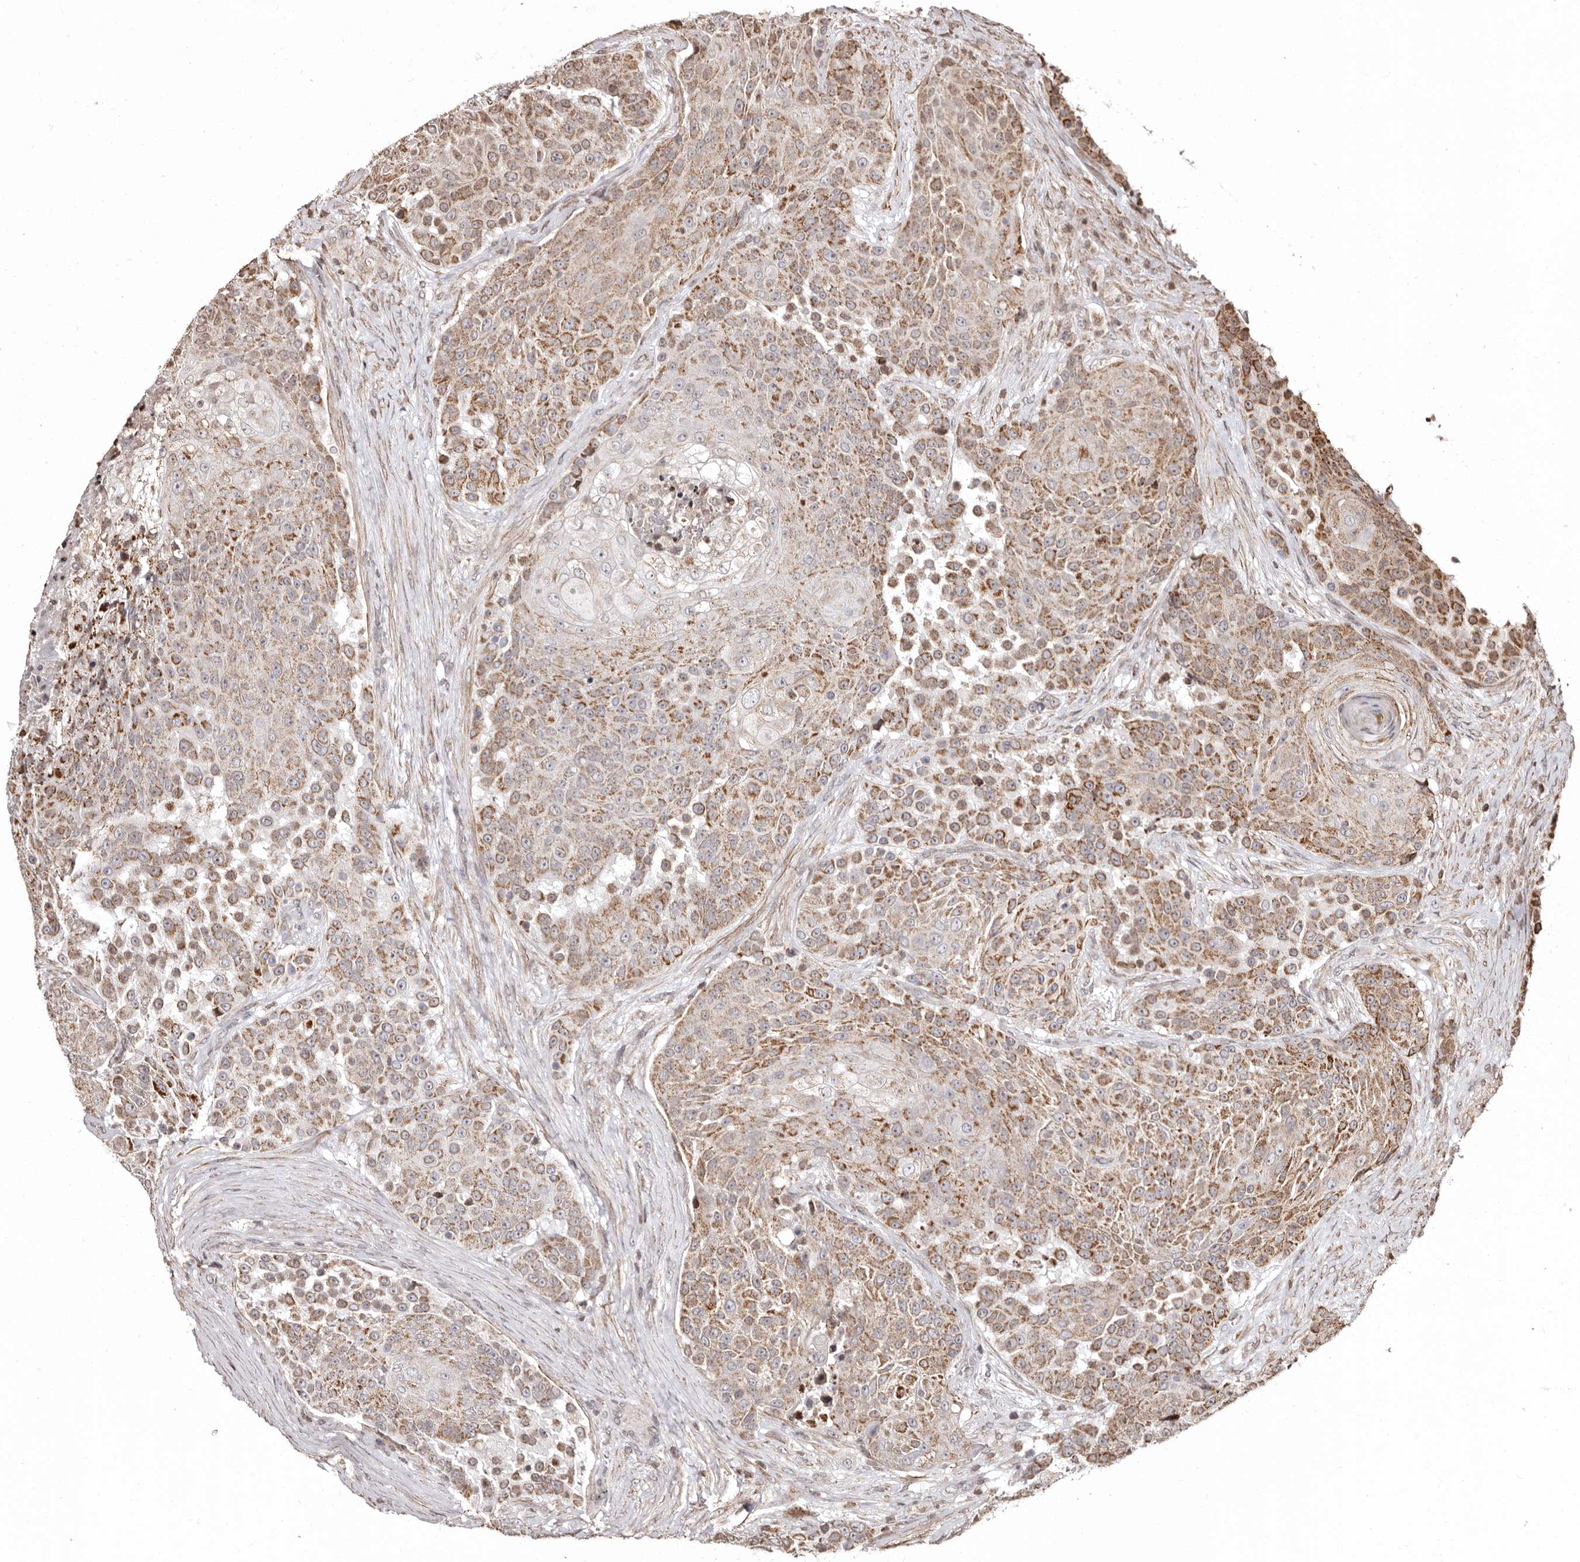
{"staining": {"intensity": "moderate", "quantity": ">75%", "location": "cytoplasmic/membranous"}, "tissue": "urothelial cancer", "cell_type": "Tumor cells", "image_type": "cancer", "snomed": [{"axis": "morphology", "description": "Urothelial carcinoma, High grade"}, {"axis": "topography", "description": "Urinary bladder"}], "caption": "Human urothelial cancer stained with a brown dye demonstrates moderate cytoplasmic/membranous positive expression in approximately >75% of tumor cells.", "gene": "CCDC190", "patient": {"sex": "female", "age": 63}}